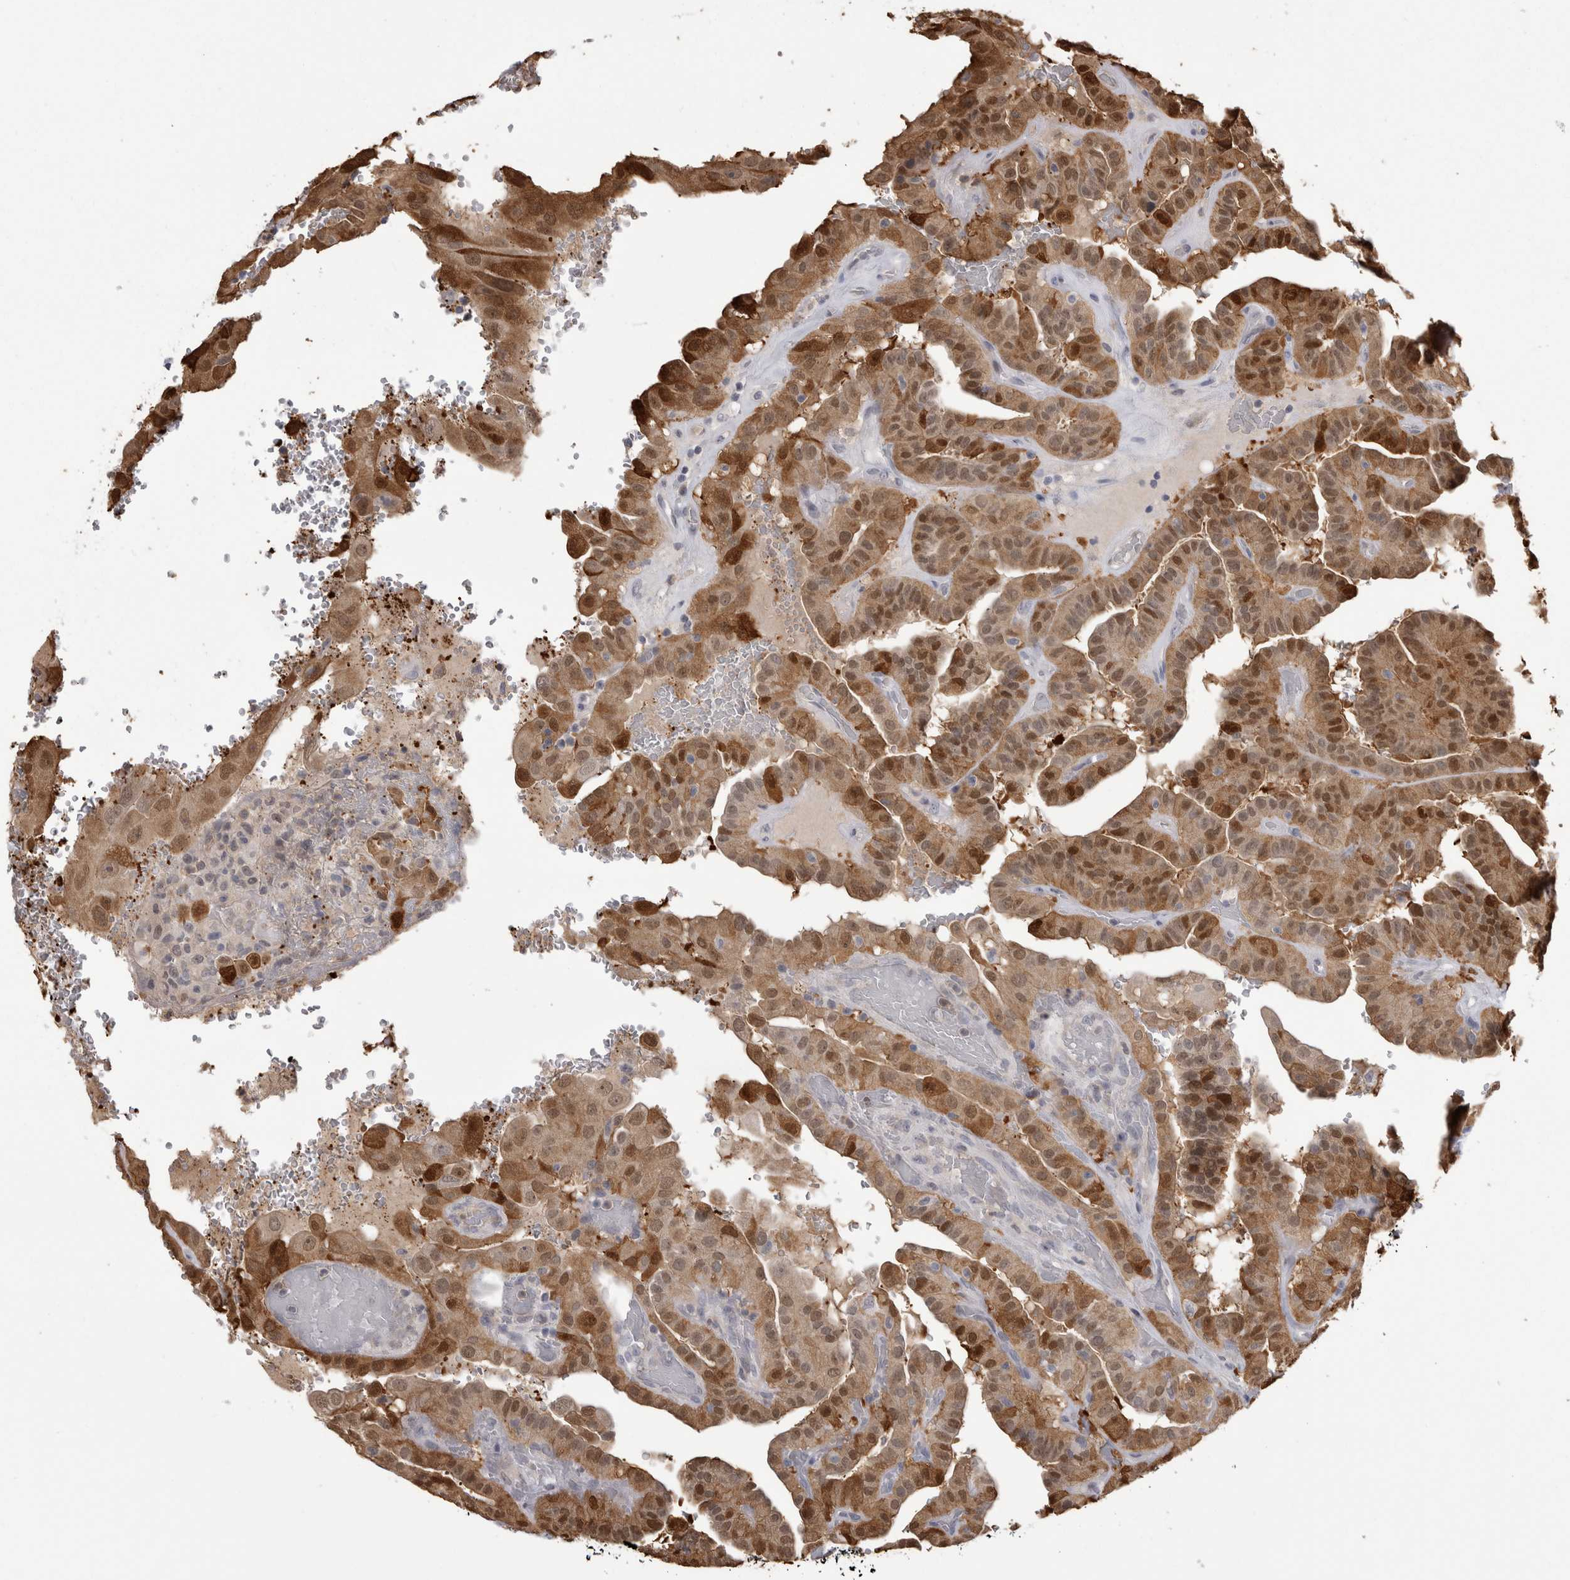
{"staining": {"intensity": "moderate", "quantity": ">75%", "location": "cytoplasmic/membranous,nuclear"}, "tissue": "thyroid cancer", "cell_type": "Tumor cells", "image_type": "cancer", "snomed": [{"axis": "morphology", "description": "Papillary adenocarcinoma, NOS"}, {"axis": "topography", "description": "Thyroid gland"}], "caption": "Thyroid cancer (papillary adenocarcinoma) stained with DAB IHC demonstrates medium levels of moderate cytoplasmic/membranous and nuclear staining in approximately >75% of tumor cells.", "gene": "CHIC2", "patient": {"sex": "male", "age": 77}}